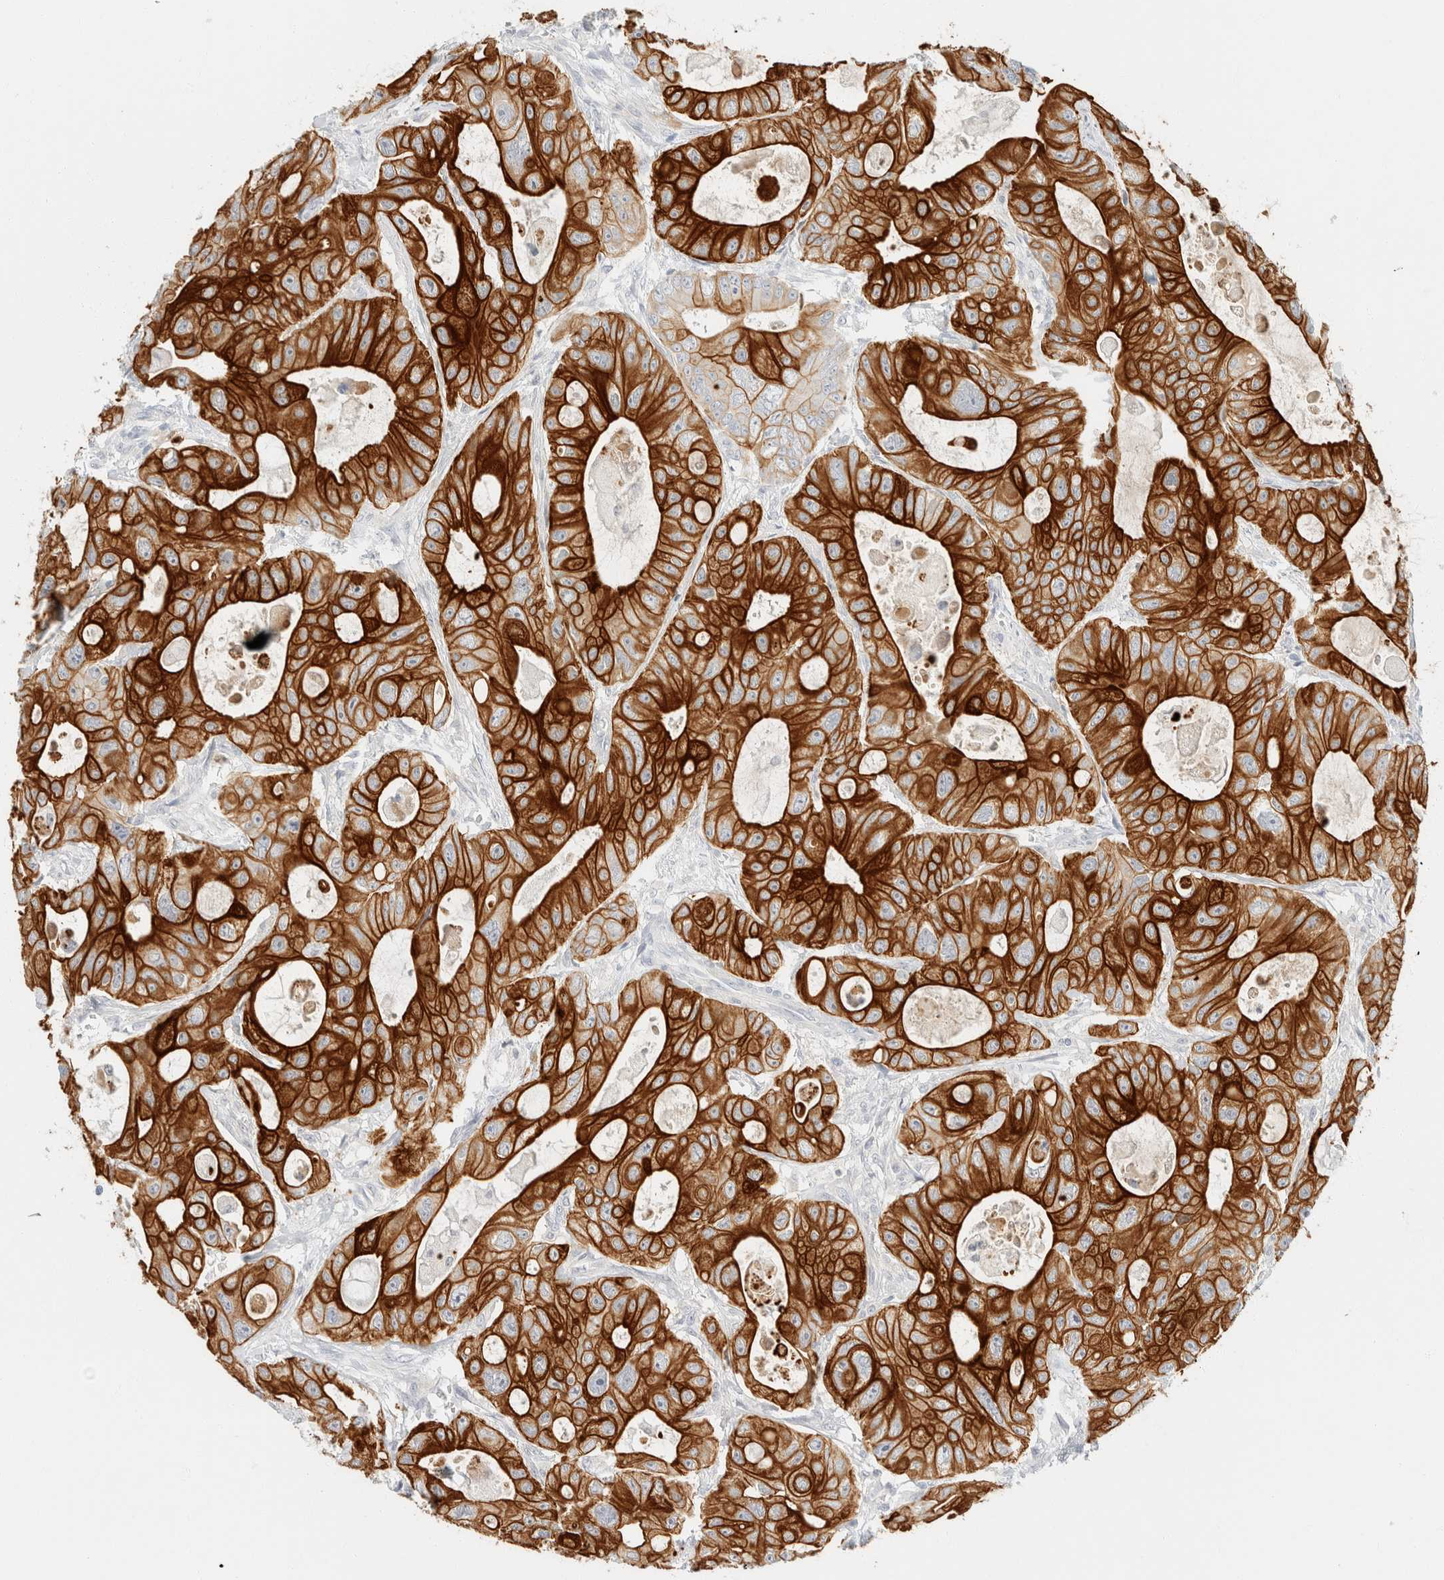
{"staining": {"intensity": "strong", "quantity": ">75%", "location": "cytoplasmic/membranous"}, "tissue": "colorectal cancer", "cell_type": "Tumor cells", "image_type": "cancer", "snomed": [{"axis": "morphology", "description": "Adenocarcinoma, NOS"}, {"axis": "topography", "description": "Colon"}], "caption": "This histopathology image shows immunohistochemistry (IHC) staining of human colorectal cancer (adenocarcinoma), with high strong cytoplasmic/membranous positivity in approximately >75% of tumor cells.", "gene": "KRT20", "patient": {"sex": "female", "age": 46}}